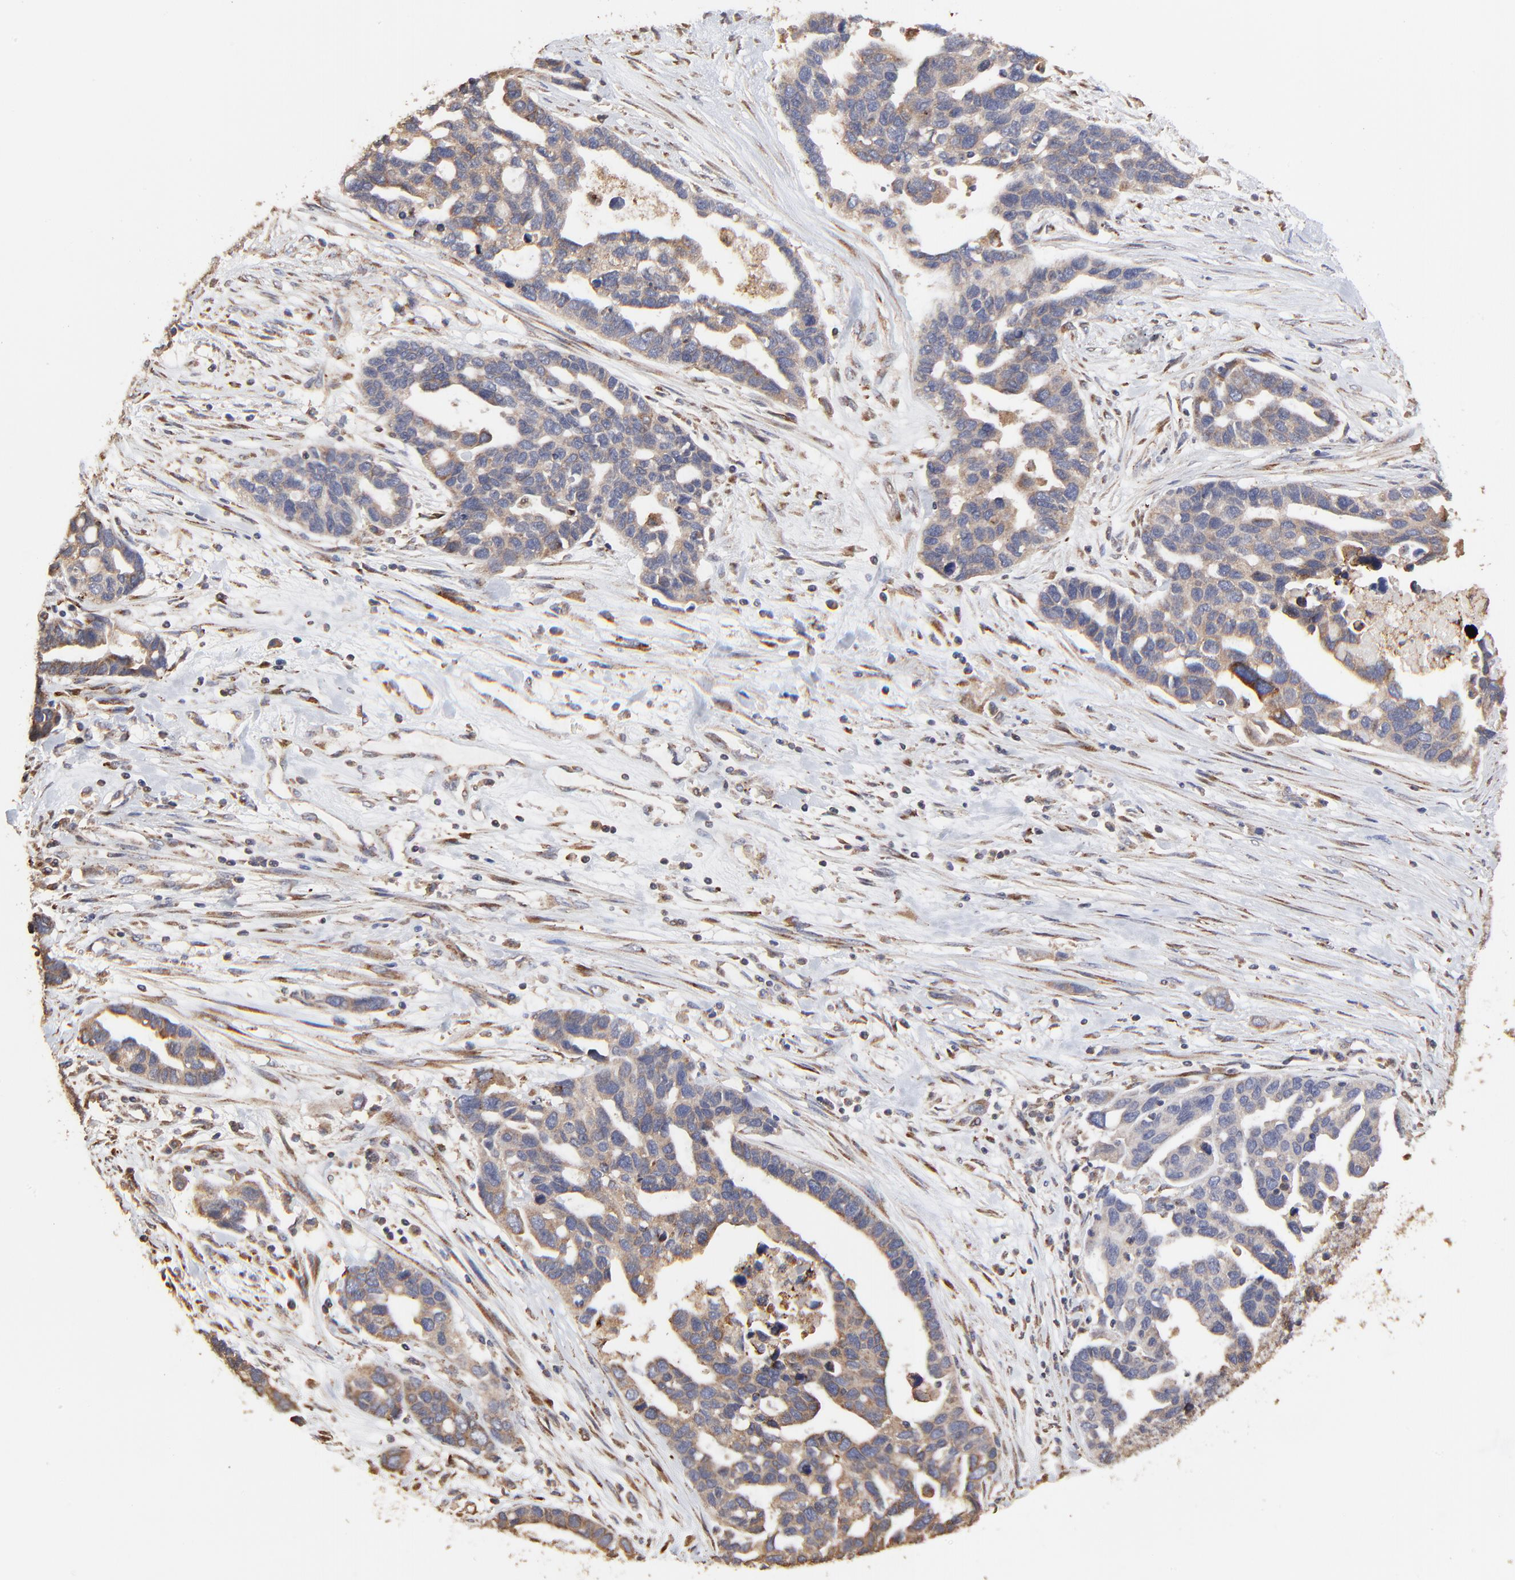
{"staining": {"intensity": "moderate", "quantity": ">75%", "location": "cytoplasmic/membranous"}, "tissue": "ovarian cancer", "cell_type": "Tumor cells", "image_type": "cancer", "snomed": [{"axis": "morphology", "description": "Cystadenocarcinoma, serous, NOS"}, {"axis": "topography", "description": "Ovary"}], "caption": "Brown immunohistochemical staining in ovarian cancer exhibits moderate cytoplasmic/membranous positivity in about >75% of tumor cells.", "gene": "ELP2", "patient": {"sex": "female", "age": 54}}